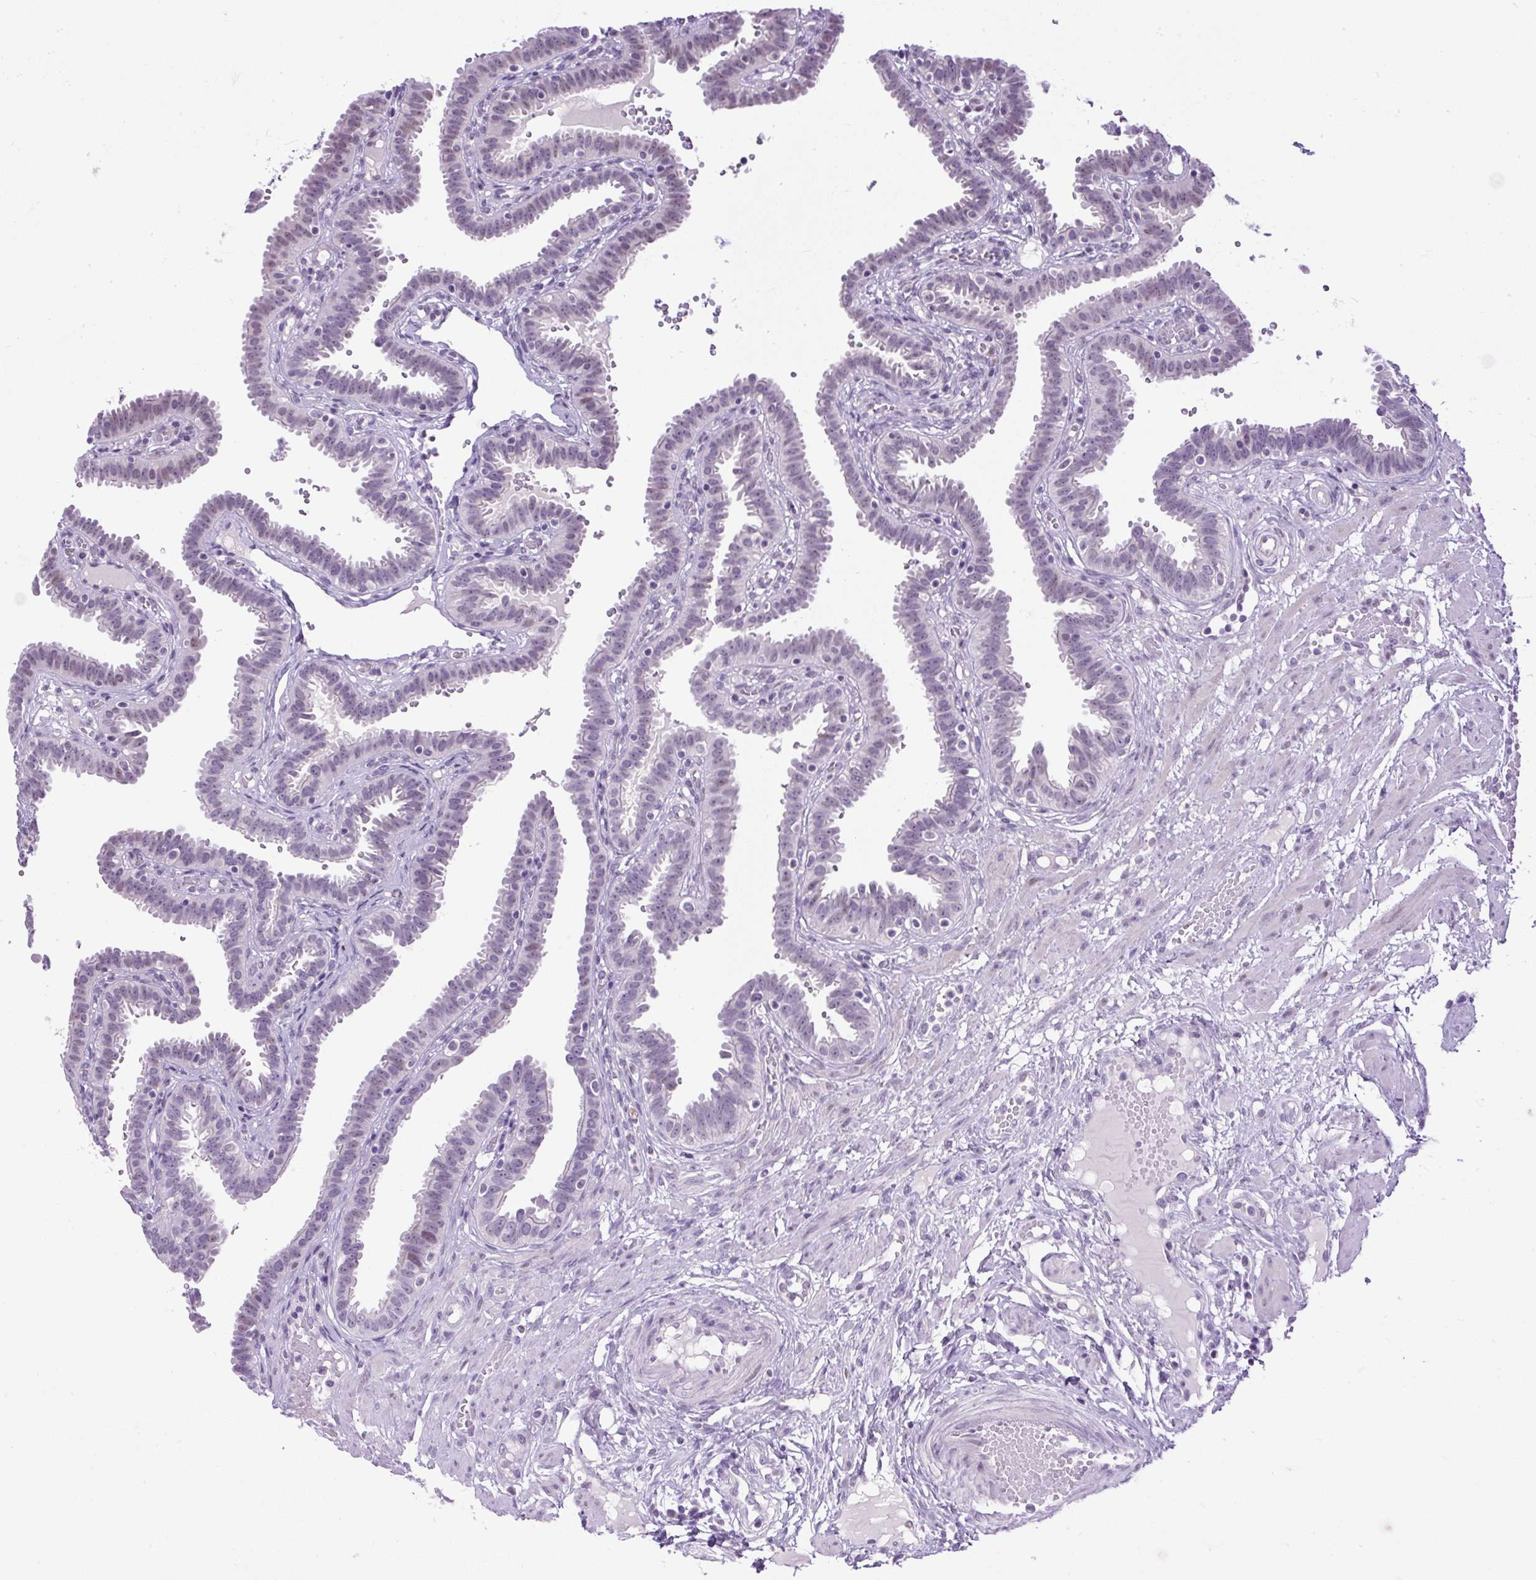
{"staining": {"intensity": "negative", "quantity": "none", "location": "none"}, "tissue": "fallopian tube", "cell_type": "Glandular cells", "image_type": "normal", "snomed": [{"axis": "morphology", "description": "Normal tissue, NOS"}, {"axis": "topography", "description": "Fallopian tube"}], "caption": "A high-resolution micrograph shows immunohistochemistry staining of benign fallopian tube, which demonstrates no significant expression in glandular cells. The staining is performed using DAB (3,3'-diaminobenzidine) brown chromogen with nuclei counter-stained in using hematoxylin.", "gene": "WNT10B", "patient": {"sex": "female", "age": 37}}